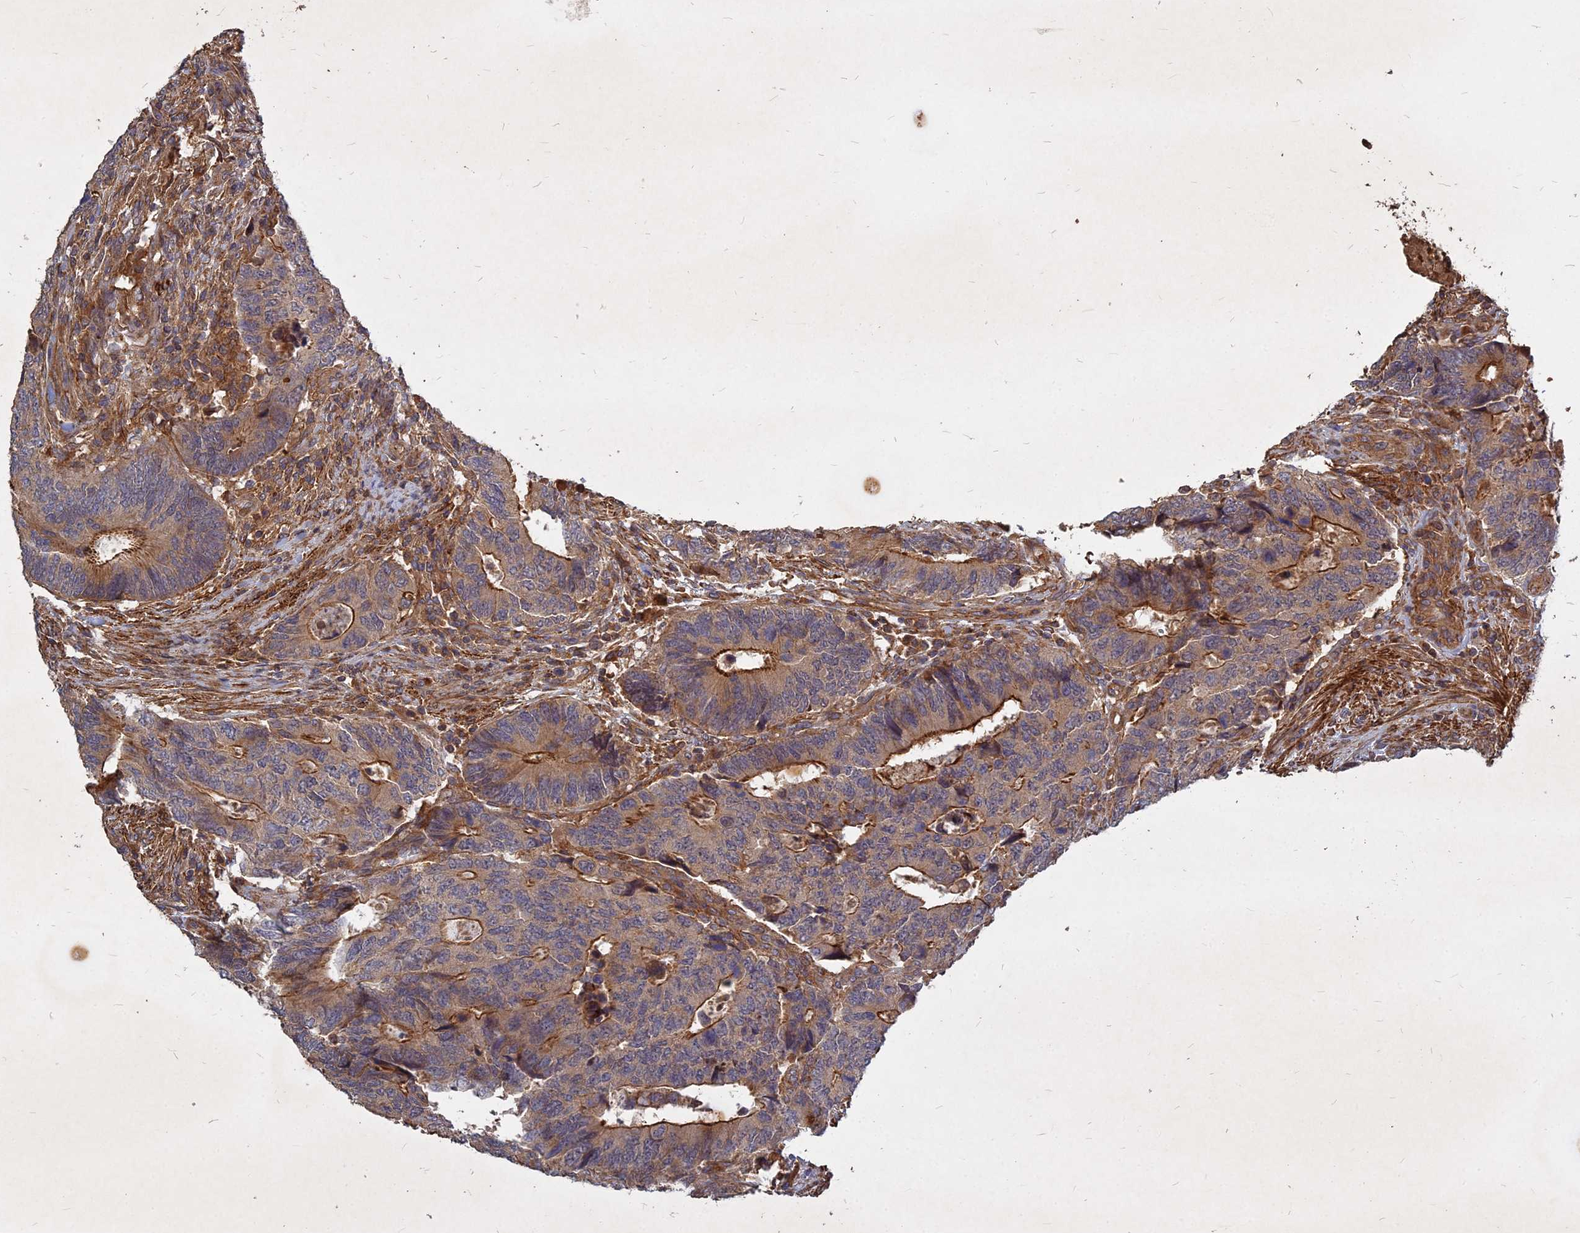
{"staining": {"intensity": "strong", "quantity": "25%-75%", "location": "cytoplasmic/membranous"}, "tissue": "colorectal cancer", "cell_type": "Tumor cells", "image_type": "cancer", "snomed": [{"axis": "morphology", "description": "Adenocarcinoma, NOS"}, {"axis": "topography", "description": "Colon"}], "caption": "Immunohistochemical staining of colorectal adenocarcinoma shows strong cytoplasmic/membranous protein expression in about 25%-75% of tumor cells.", "gene": "UBE2W", "patient": {"sex": "male", "age": 87}}